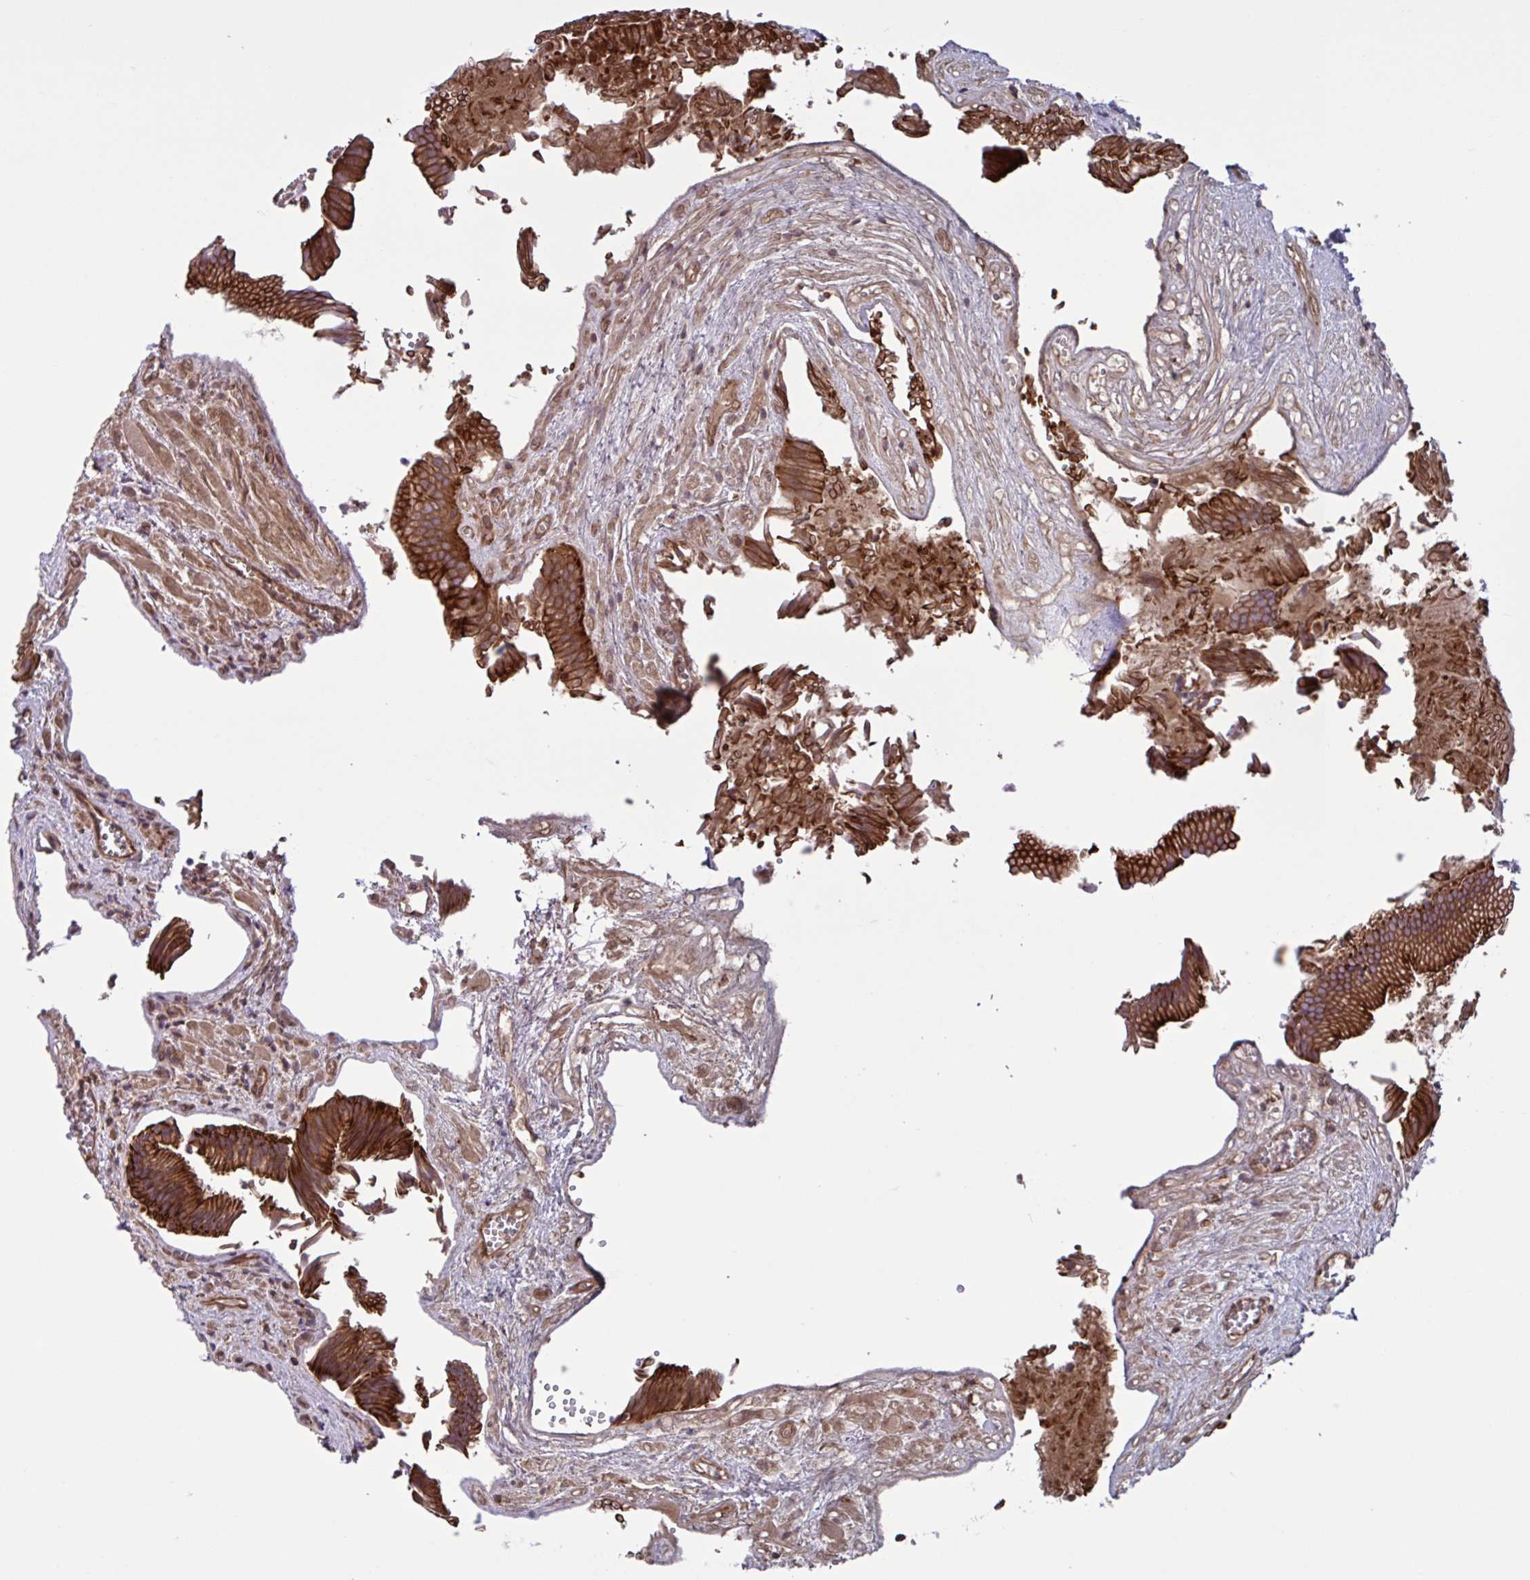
{"staining": {"intensity": "strong", "quantity": ">75%", "location": "cytoplasmic/membranous"}, "tissue": "gallbladder", "cell_type": "Glandular cells", "image_type": "normal", "snomed": [{"axis": "morphology", "description": "Normal tissue, NOS"}, {"axis": "topography", "description": "Gallbladder"}], "caption": "Immunohistochemistry (IHC) photomicrograph of benign gallbladder: human gallbladder stained using IHC reveals high levels of strong protein expression localized specifically in the cytoplasmic/membranous of glandular cells, appearing as a cytoplasmic/membranous brown color.", "gene": "GLTP", "patient": {"sex": "male", "age": 17}}